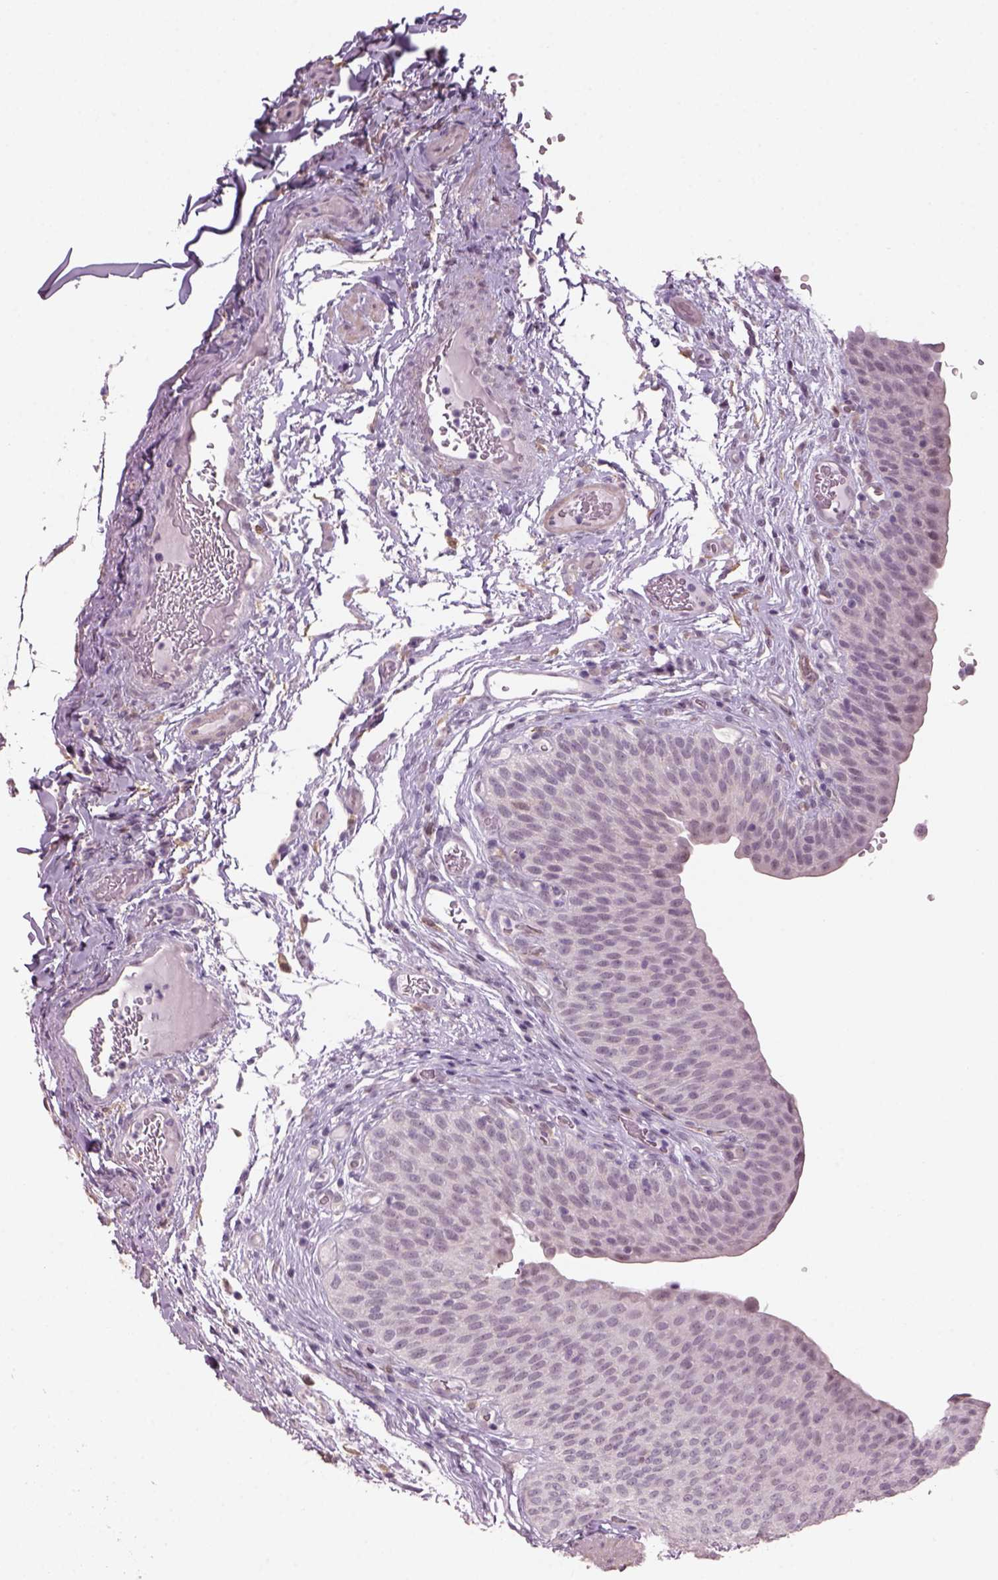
{"staining": {"intensity": "negative", "quantity": "none", "location": "none"}, "tissue": "urinary bladder", "cell_type": "Urothelial cells", "image_type": "normal", "snomed": [{"axis": "morphology", "description": "Normal tissue, NOS"}, {"axis": "topography", "description": "Urinary bladder"}], "caption": "The image exhibits no significant staining in urothelial cells of urinary bladder. The staining is performed using DAB brown chromogen with nuclei counter-stained in using hematoxylin.", "gene": "NAT8B", "patient": {"sex": "male", "age": 66}}